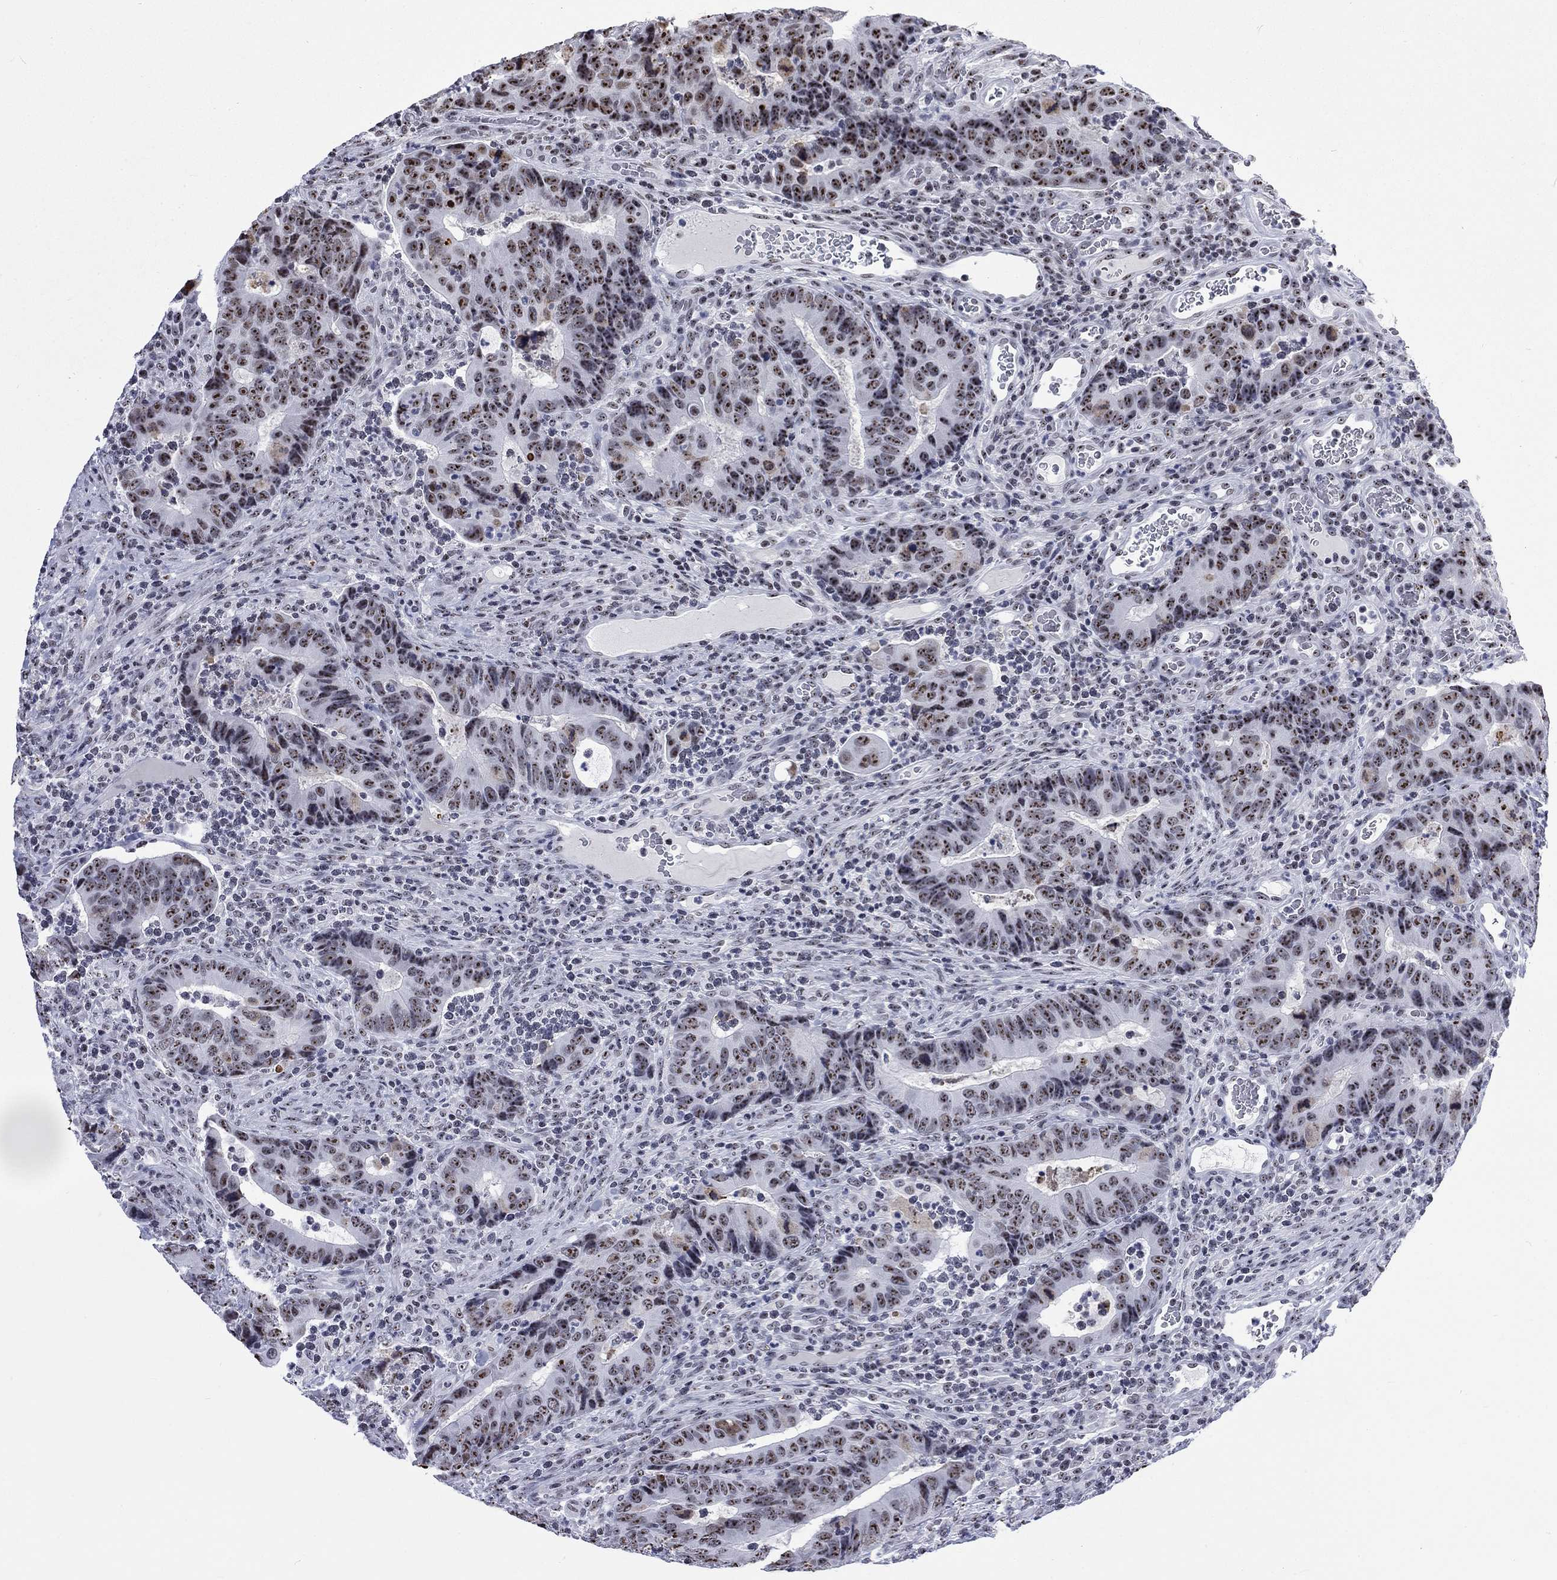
{"staining": {"intensity": "moderate", "quantity": ">75%", "location": "nuclear"}, "tissue": "colorectal cancer", "cell_type": "Tumor cells", "image_type": "cancer", "snomed": [{"axis": "morphology", "description": "Adenocarcinoma, NOS"}, {"axis": "topography", "description": "Colon"}], "caption": "A medium amount of moderate nuclear positivity is appreciated in about >75% of tumor cells in colorectal cancer (adenocarcinoma) tissue. (DAB (3,3'-diaminobenzidine) = brown stain, brightfield microscopy at high magnification).", "gene": "CSRNP3", "patient": {"sex": "female", "age": 56}}